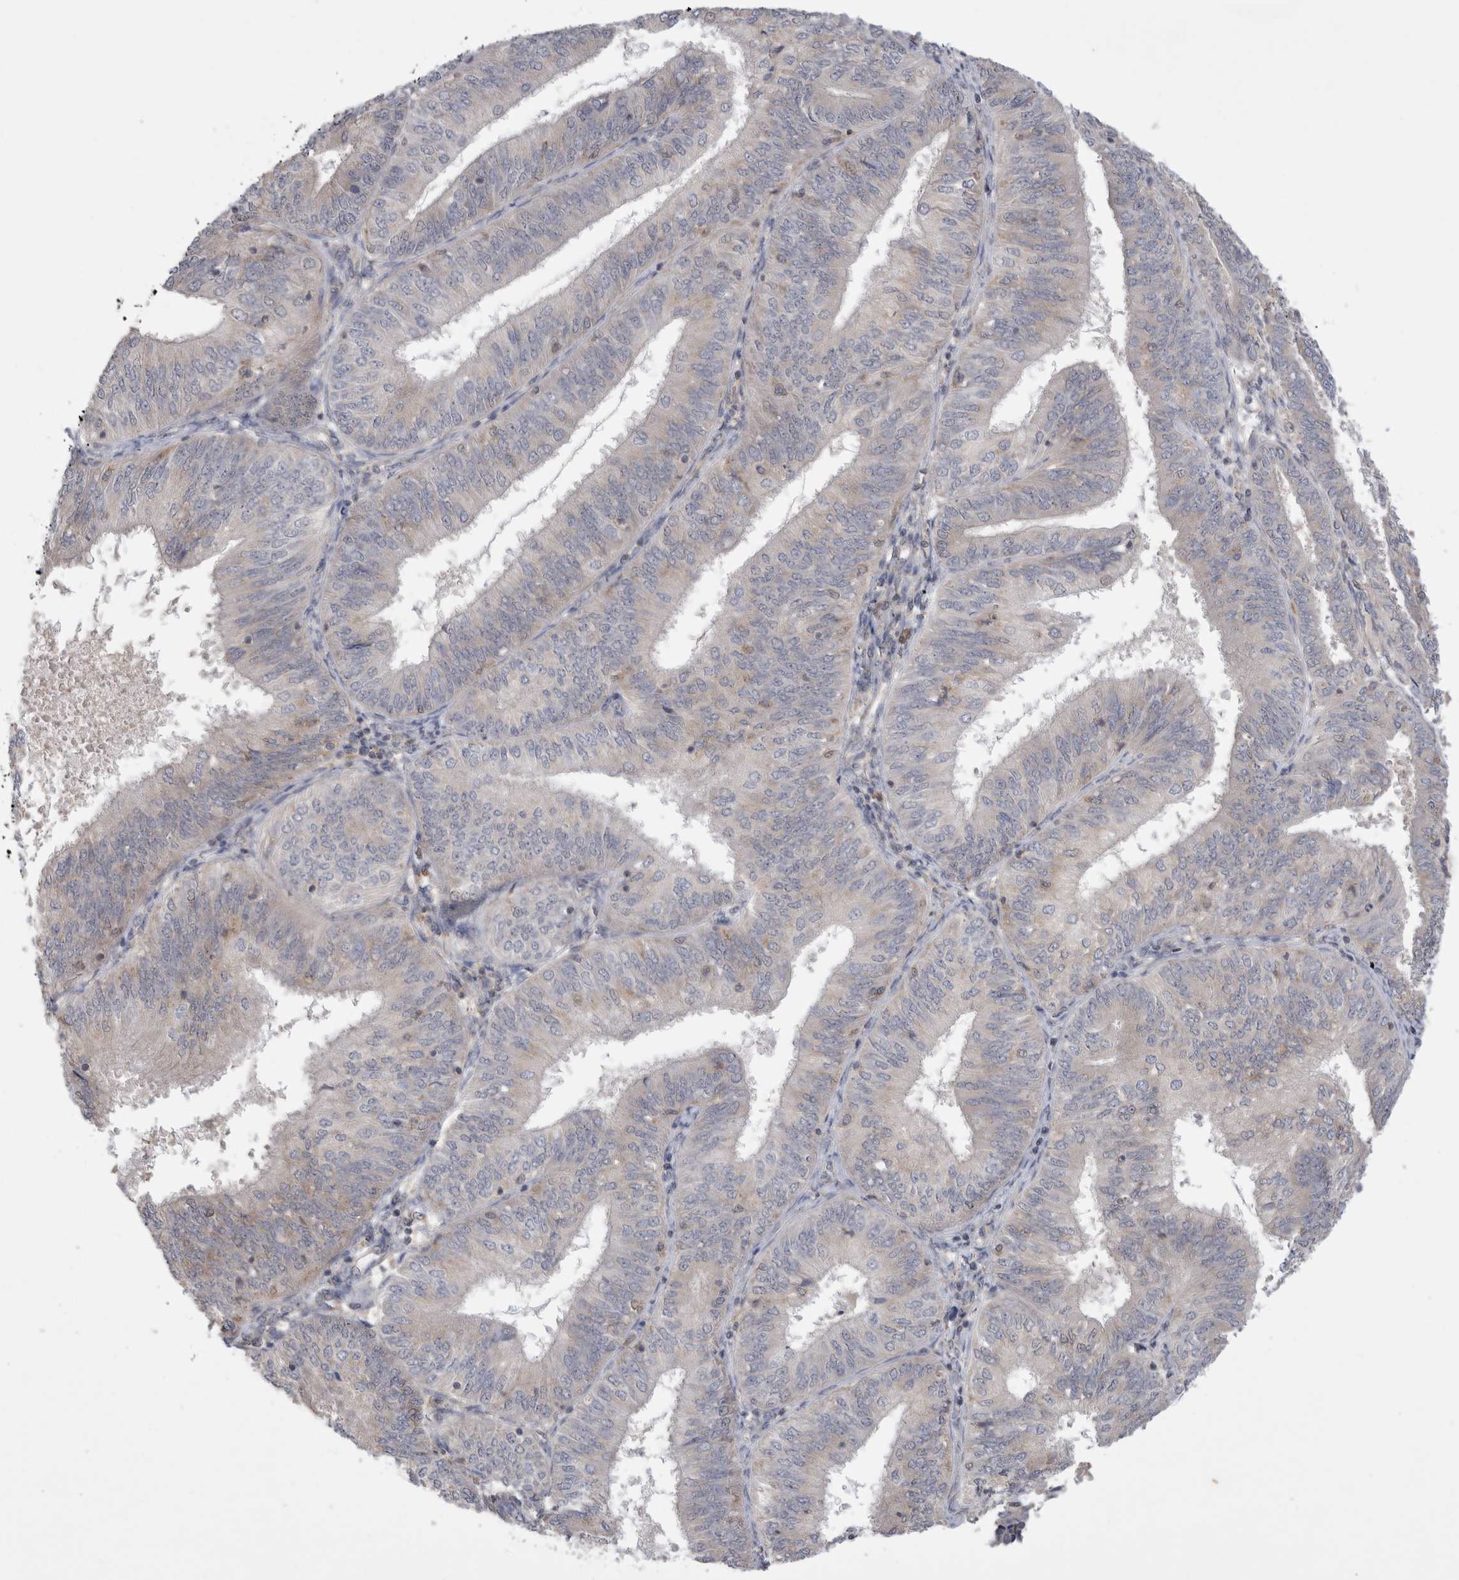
{"staining": {"intensity": "negative", "quantity": "none", "location": "none"}, "tissue": "endometrial cancer", "cell_type": "Tumor cells", "image_type": "cancer", "snomed": [{"axis": "morphology", "description": "Adenocarcinoma, NOS"}, {"axis": "topography", "description": "Endometrium"}], "caption": "A high-resolution micrograph shows IHC staining of endometrial cancer (adenocarcinoma), which displays no significant expression in tumor cells.", "gene": "SRD5A3", "patient": {"sex": "female", "age": 58}}